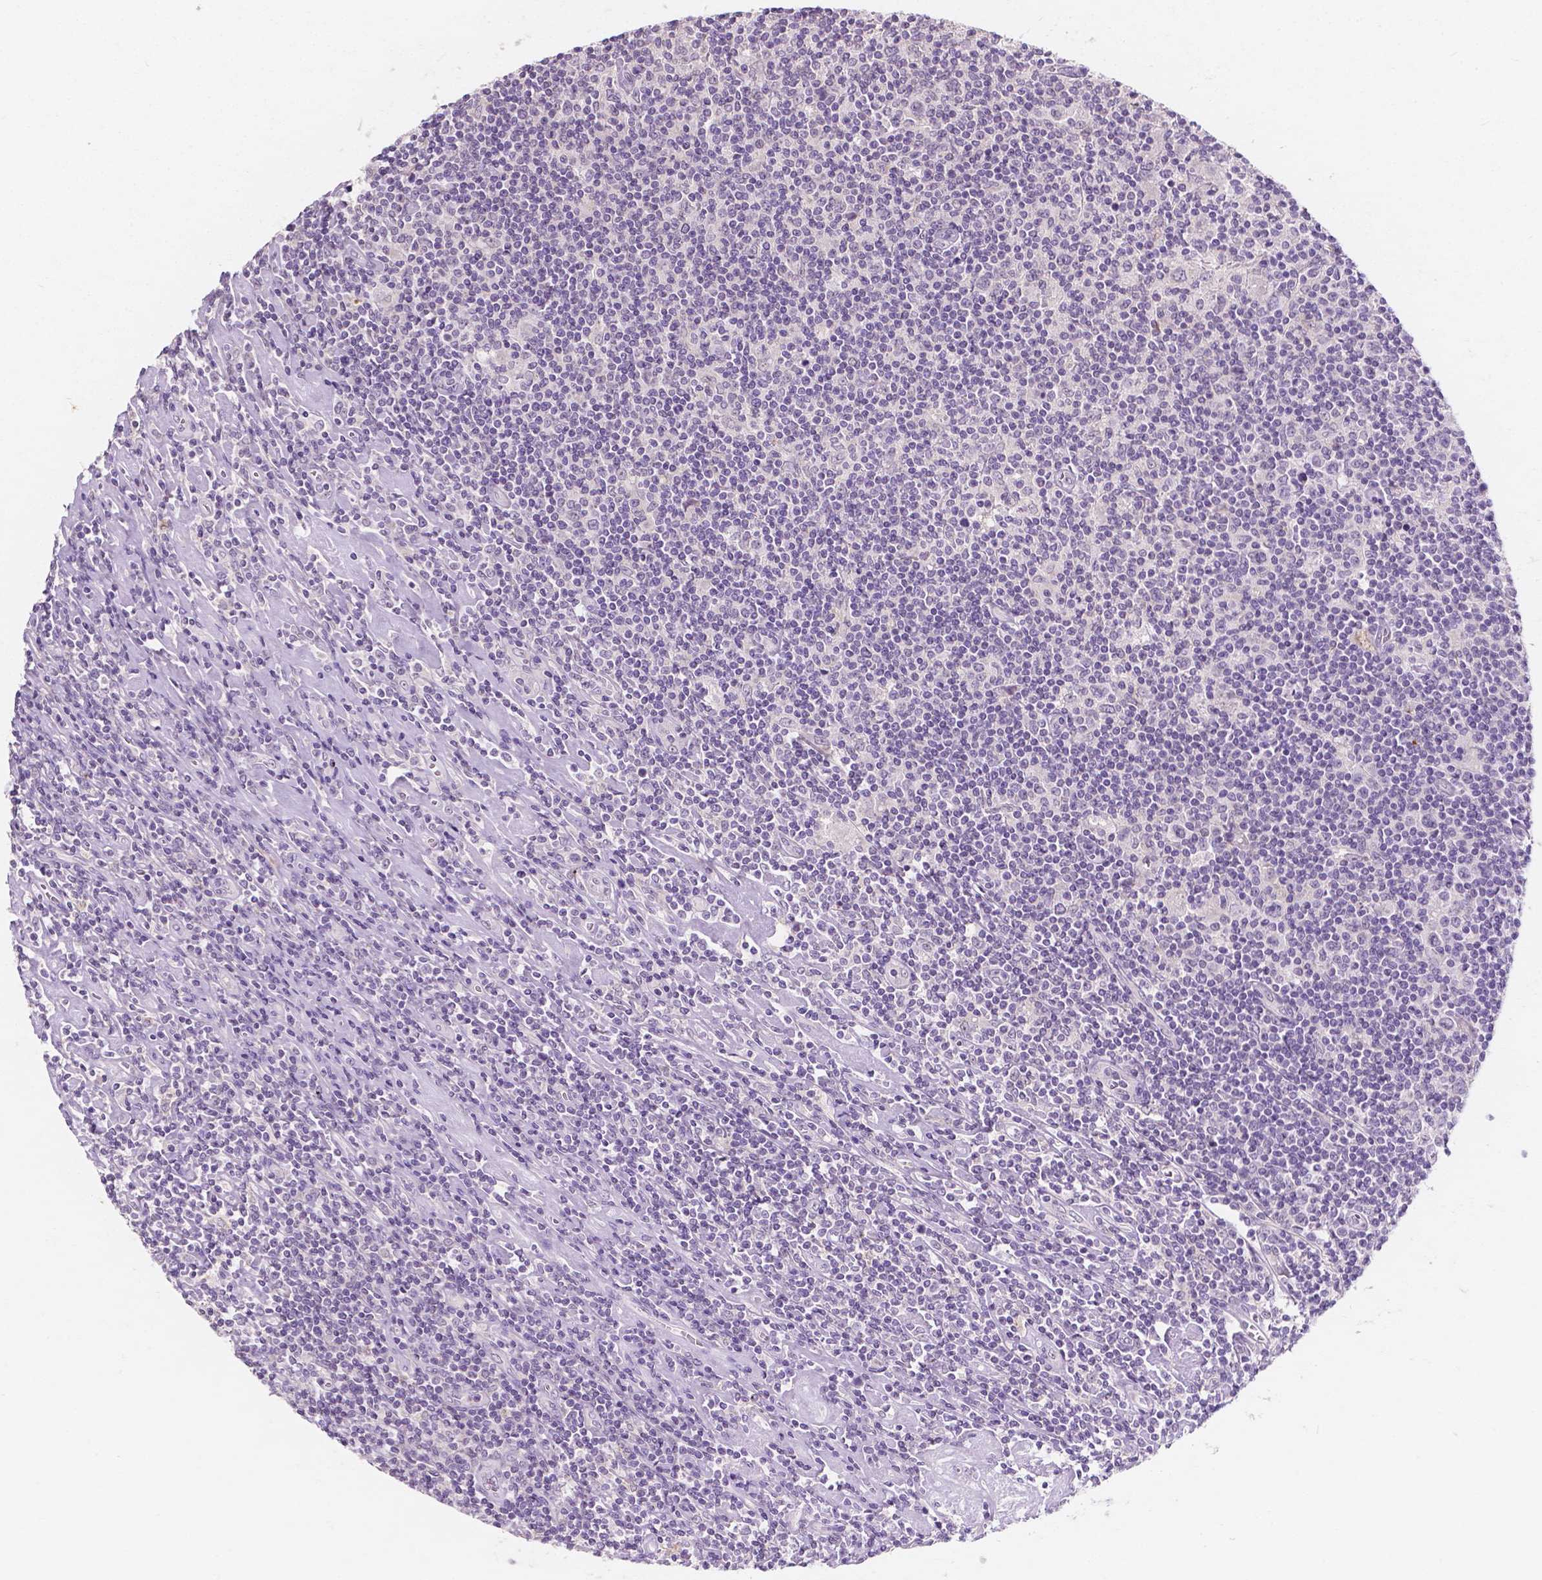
{"staining": {"intensity": "negative", "quantity": "none", "location": "none"}, "tissue": "lymphoma", "cell_type": "Tumor cells", "image_type": "cancer", "snomed": [{"axis": "morphology", "description": "Hodgkin's disease, NOS"}, {"axis": "topography", "description": "Lymph node"}], "caption": "High magnification brightfield microscopy of lymphoma stained with DAB (brown) and counterstained with hematoxylin (blue): tumor cells show no significant positivity.", "gene": "SIRT2", "patient": {"sex": "male", "age": 40}}